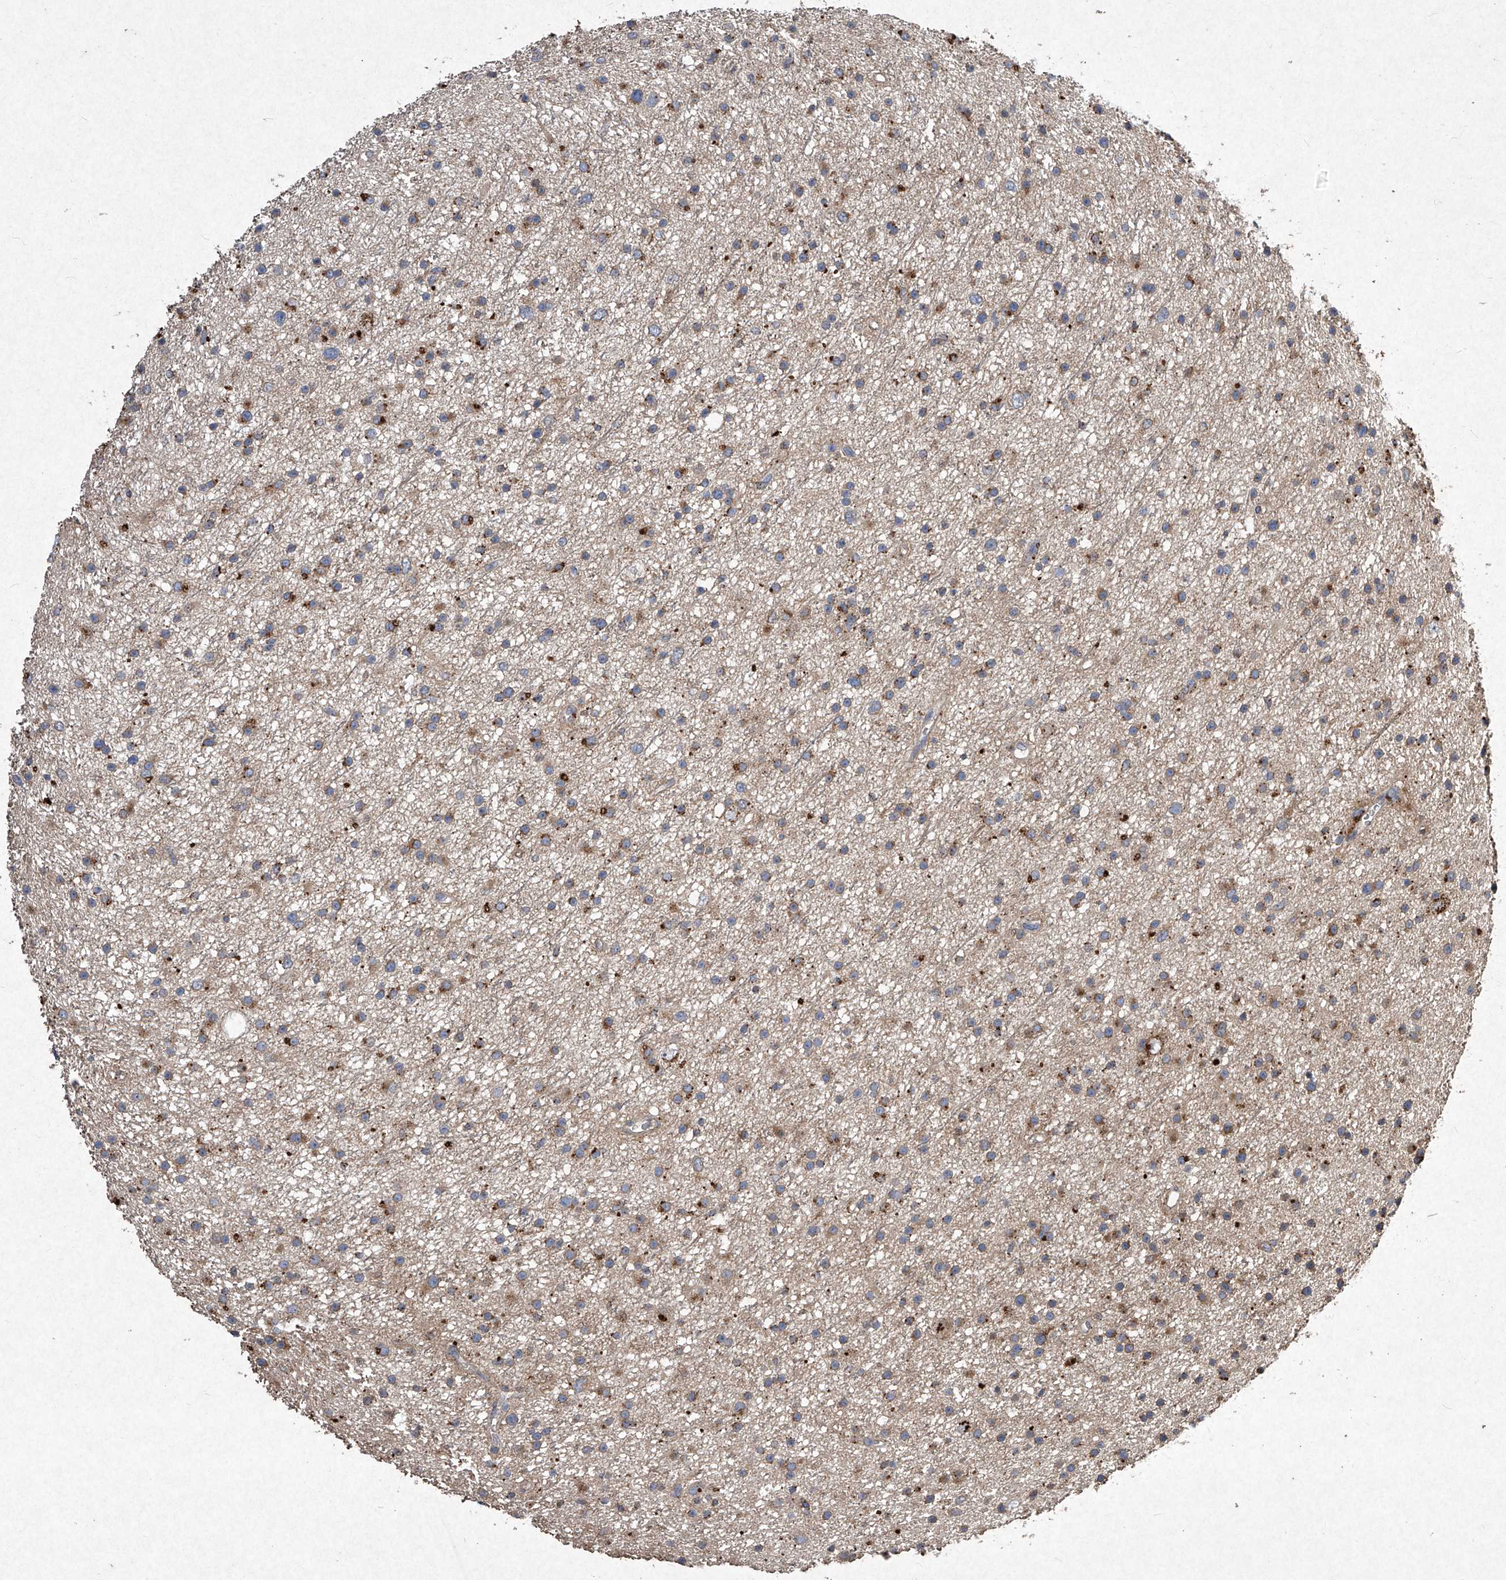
{"staining": {"intensity": "moderate", "quantity": "25%-75%", "location": "cytoplasmic/membranous"}, "tissue": "glioma", "cell_type": "Tumor cells", "image_type": "cancer", "snomed": [{"axis": "morphology", "description": "Glioma, malignant, Low grade"}, {"axis": "topography", "description": "Cerebral cortex"}], "caption": "An image showing moderate cytoplasmic/membranous positivity in approximately 25%-75% of tumor cells in malignant low-grade glioma, as visualized by brown immunohistochemical staining.", "gene": "MED16", "patient": {"sex": "female", "age": 39}}